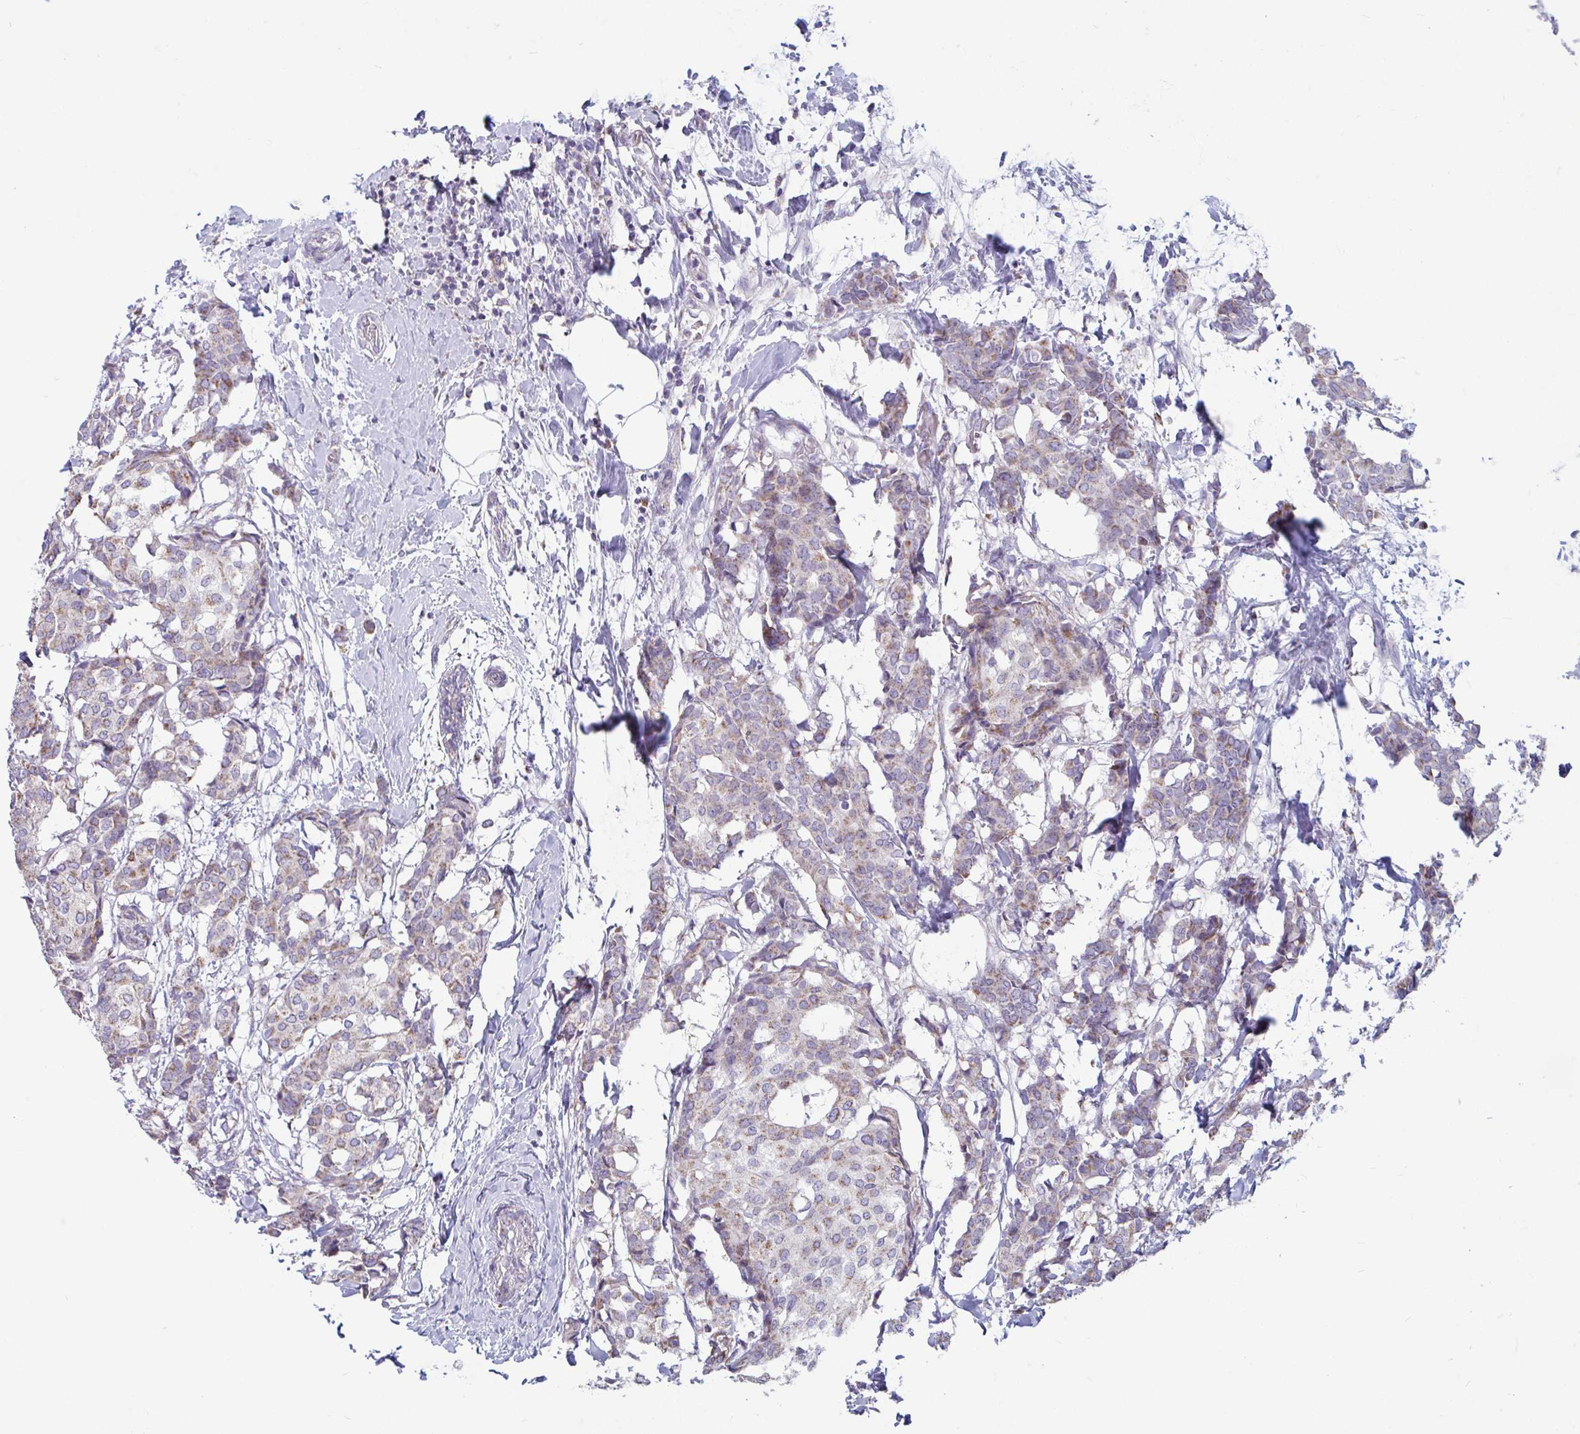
{"staining": {"intensity": "weak", "quantity": "25%-75%", "location": "cytoplasmic/membranous"}, "tissue": "breast cancer", "cell_type": "Tumor cells", "image_type": "cancer", "snomed": [{"axis": "morphology", "description": "Duct carcinoma"}, {"axis": "topography", "description": "Breast"}], "caption": "Weak cytoplasmic/membranous positivity is present in approximately 25%-75% of tumor cells in breast invasive ductal carcinoma. (DAB = brown stain, brightfield microscopy at high magnification).", "gene": "OR13A1", "patient": {"sex": "female", "age": 75}}